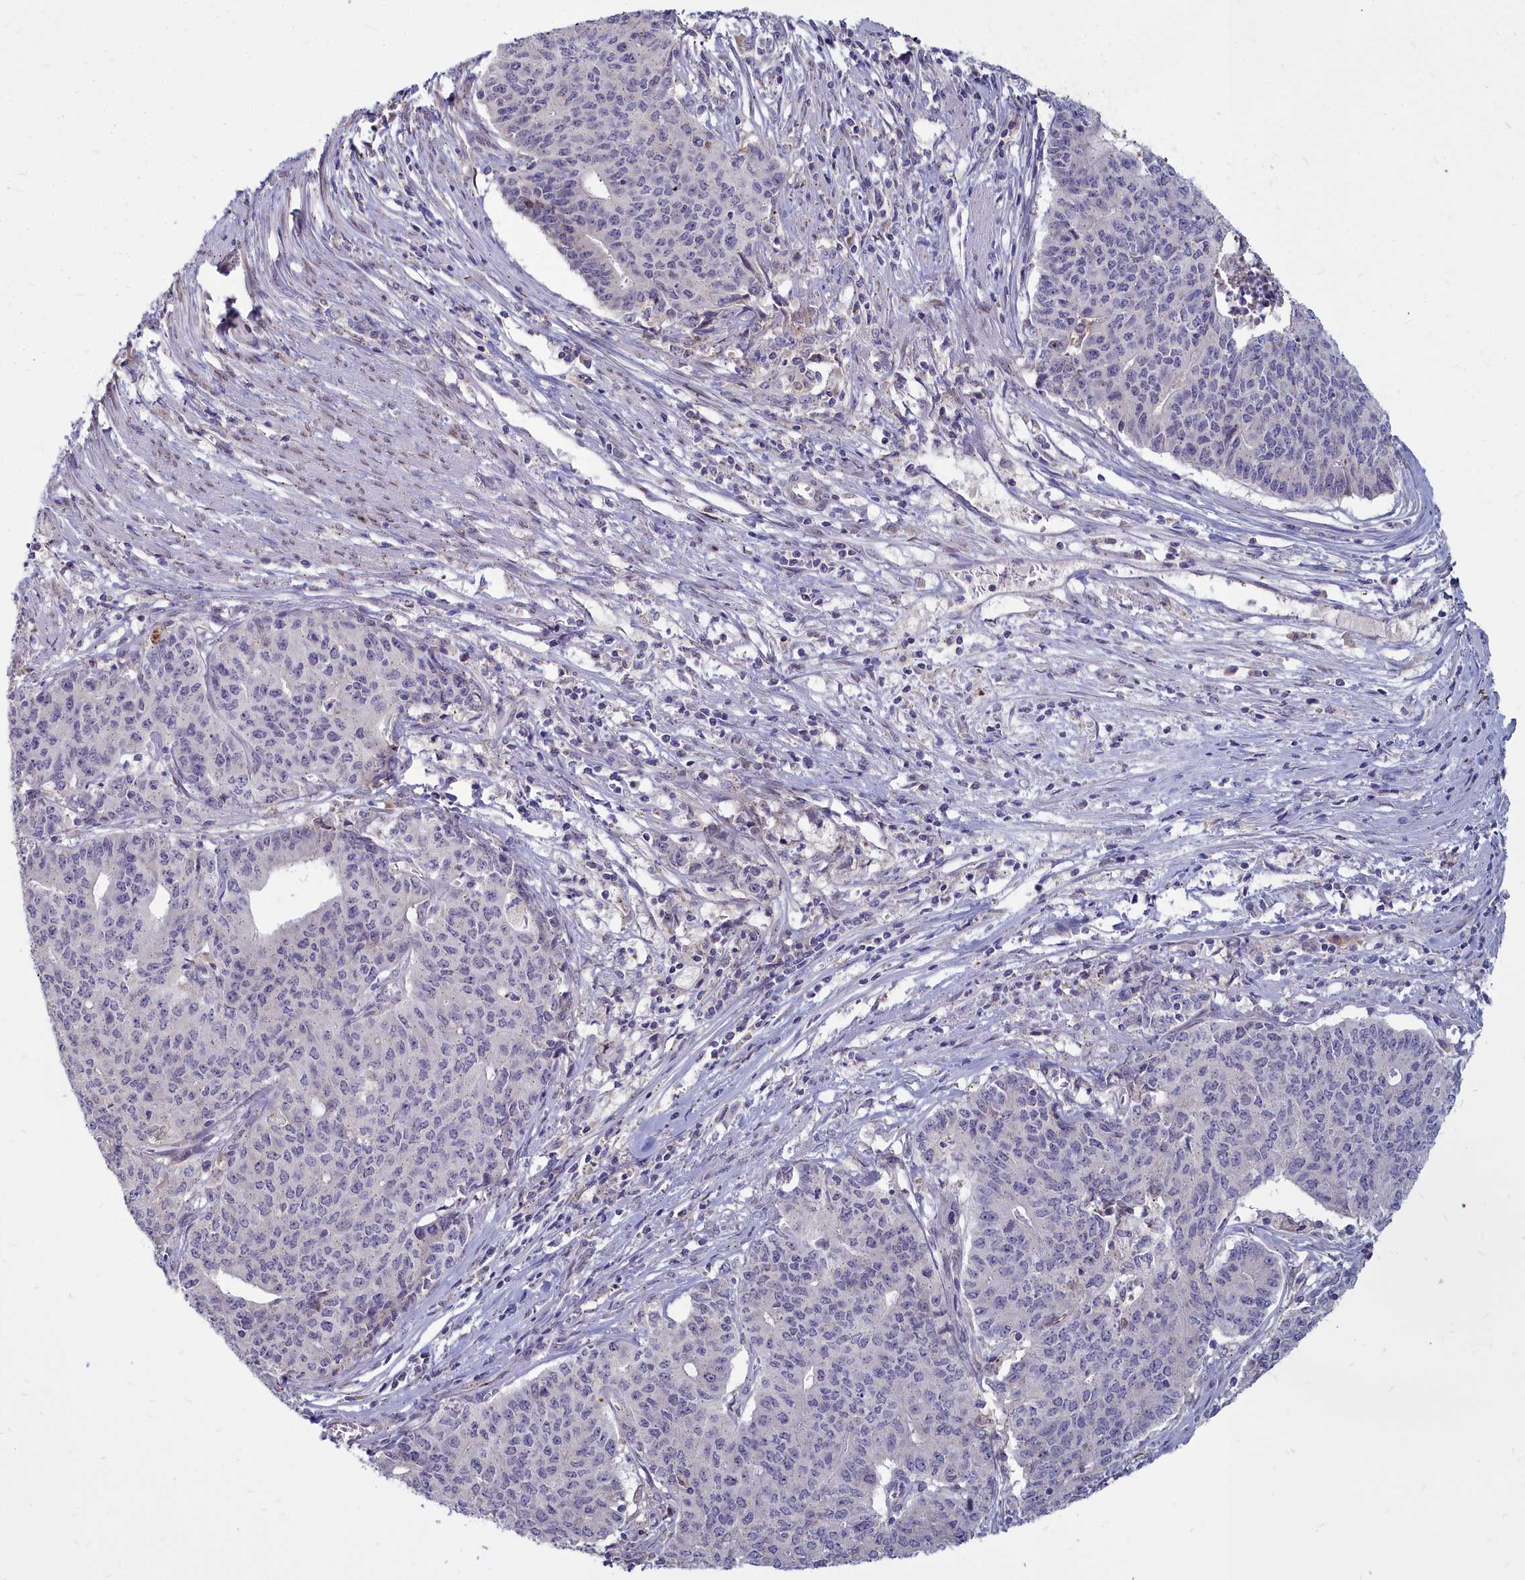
{"staining": {"intensity": "weak", "quantity": "<25%", "location": "cytoplasmic/membranous"}, "tissue": "endometrial cancer", "cell_type": "Tumor cells", "image_type": "cancer", "snomed": [{"axis": "morphology", "description": "Adenocarcinoma, NOS"}, {"axis": "topography", "description": "Endometrium"}], "caption": "Immunohistochemistry of human endometrial cancer displays no expression in tumor cells.", "gene": "NOXA1", "patient": {"sex": "female", "age": 59}}